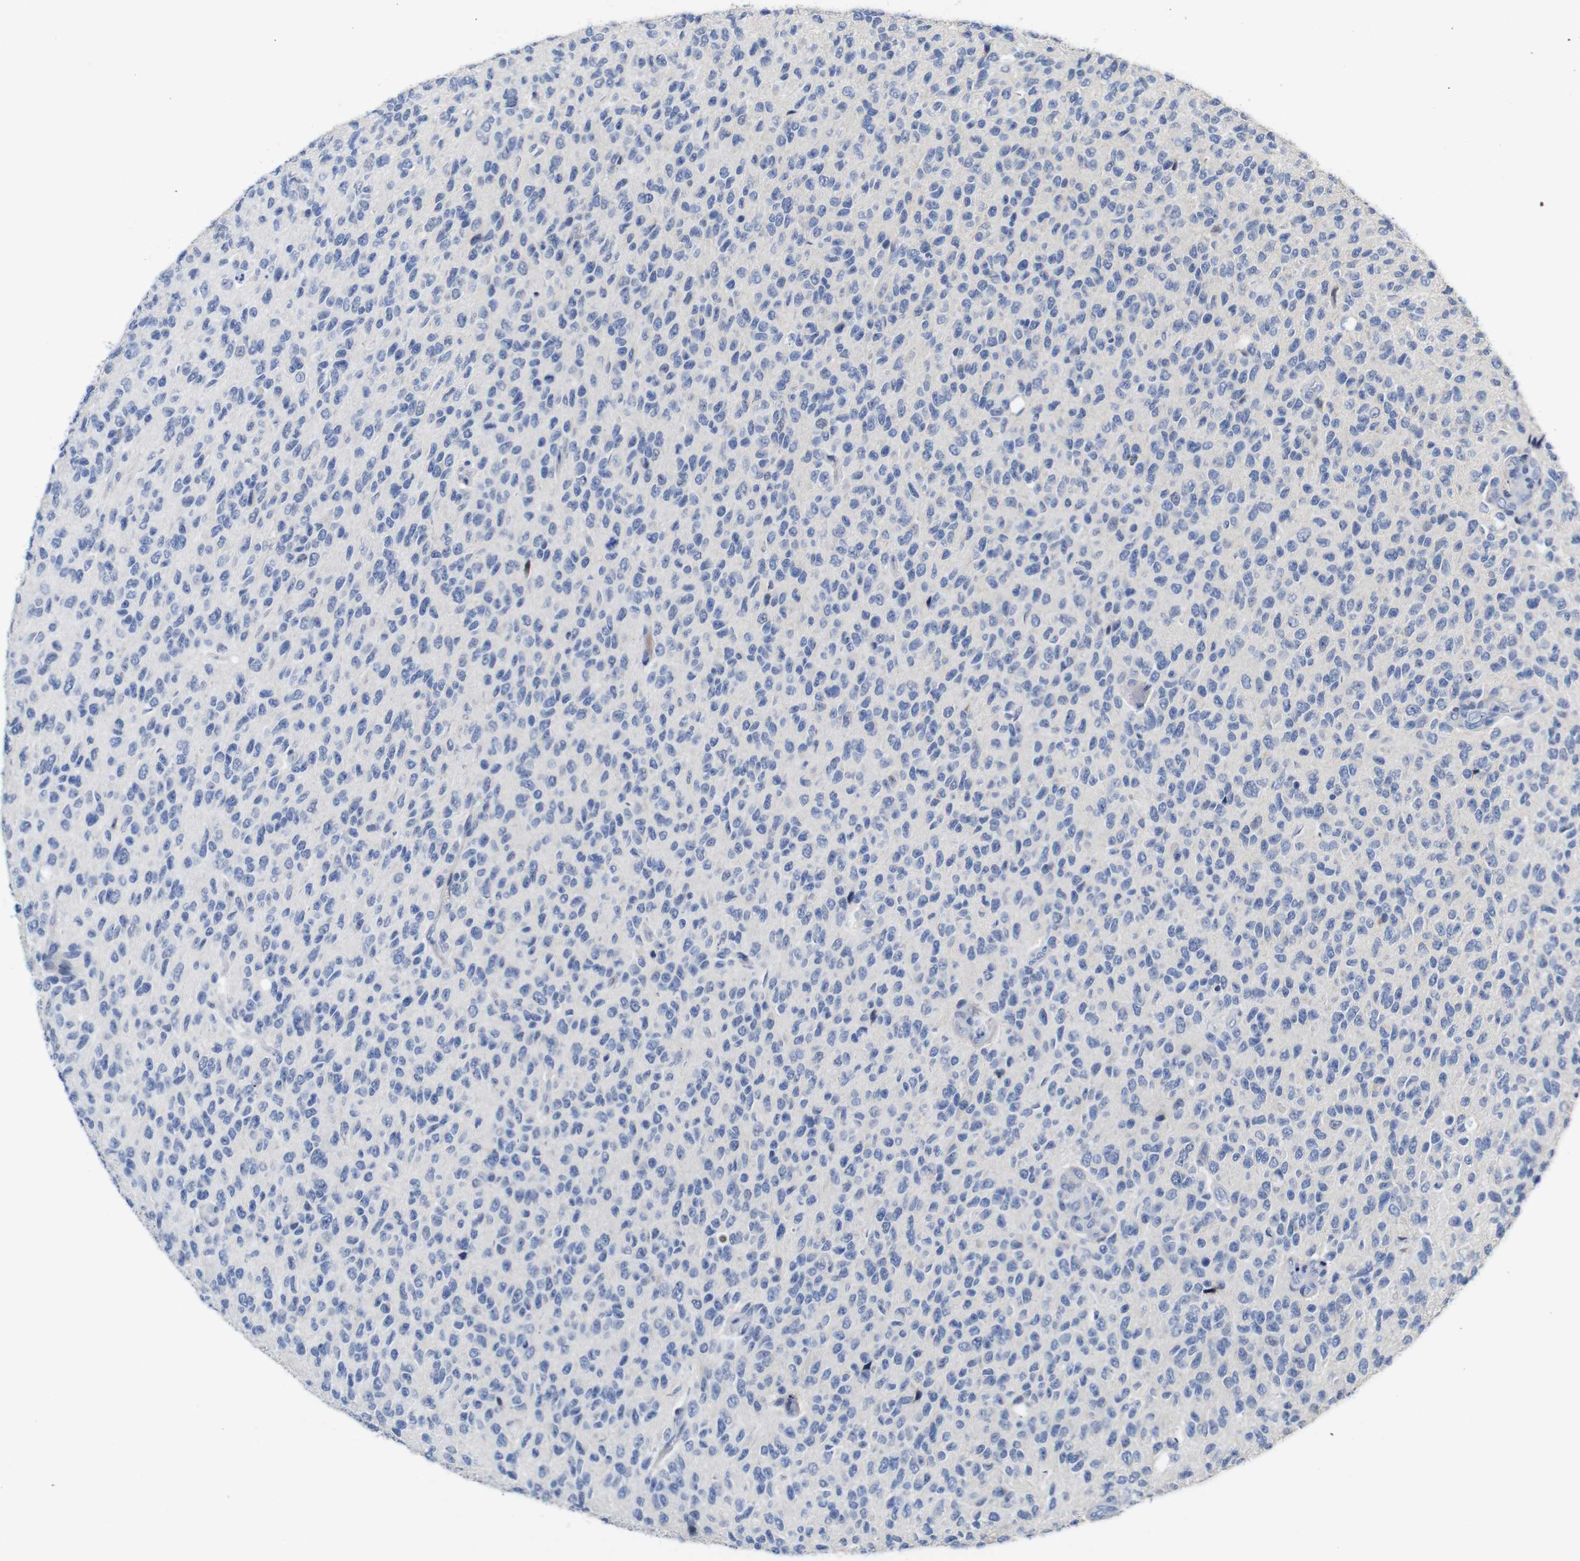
{"staining": {"intensity": "negative", "quantity": "none", "location": "none"}, "tissue": "glioma", "cell_type": "Tumor cells", "image_type": "cancer", "snomed": [{"axis": "morphology", "description": "Glioma, malignant, High grade"}, {"axis": "topography", "description": "pancreas cauda"}], "caption": "An image of glioma stained for a protein exhibits no brown staining in tumor cells.", "gene": "TCEAL9", "patient": {"sex": "male", "age": 60}}